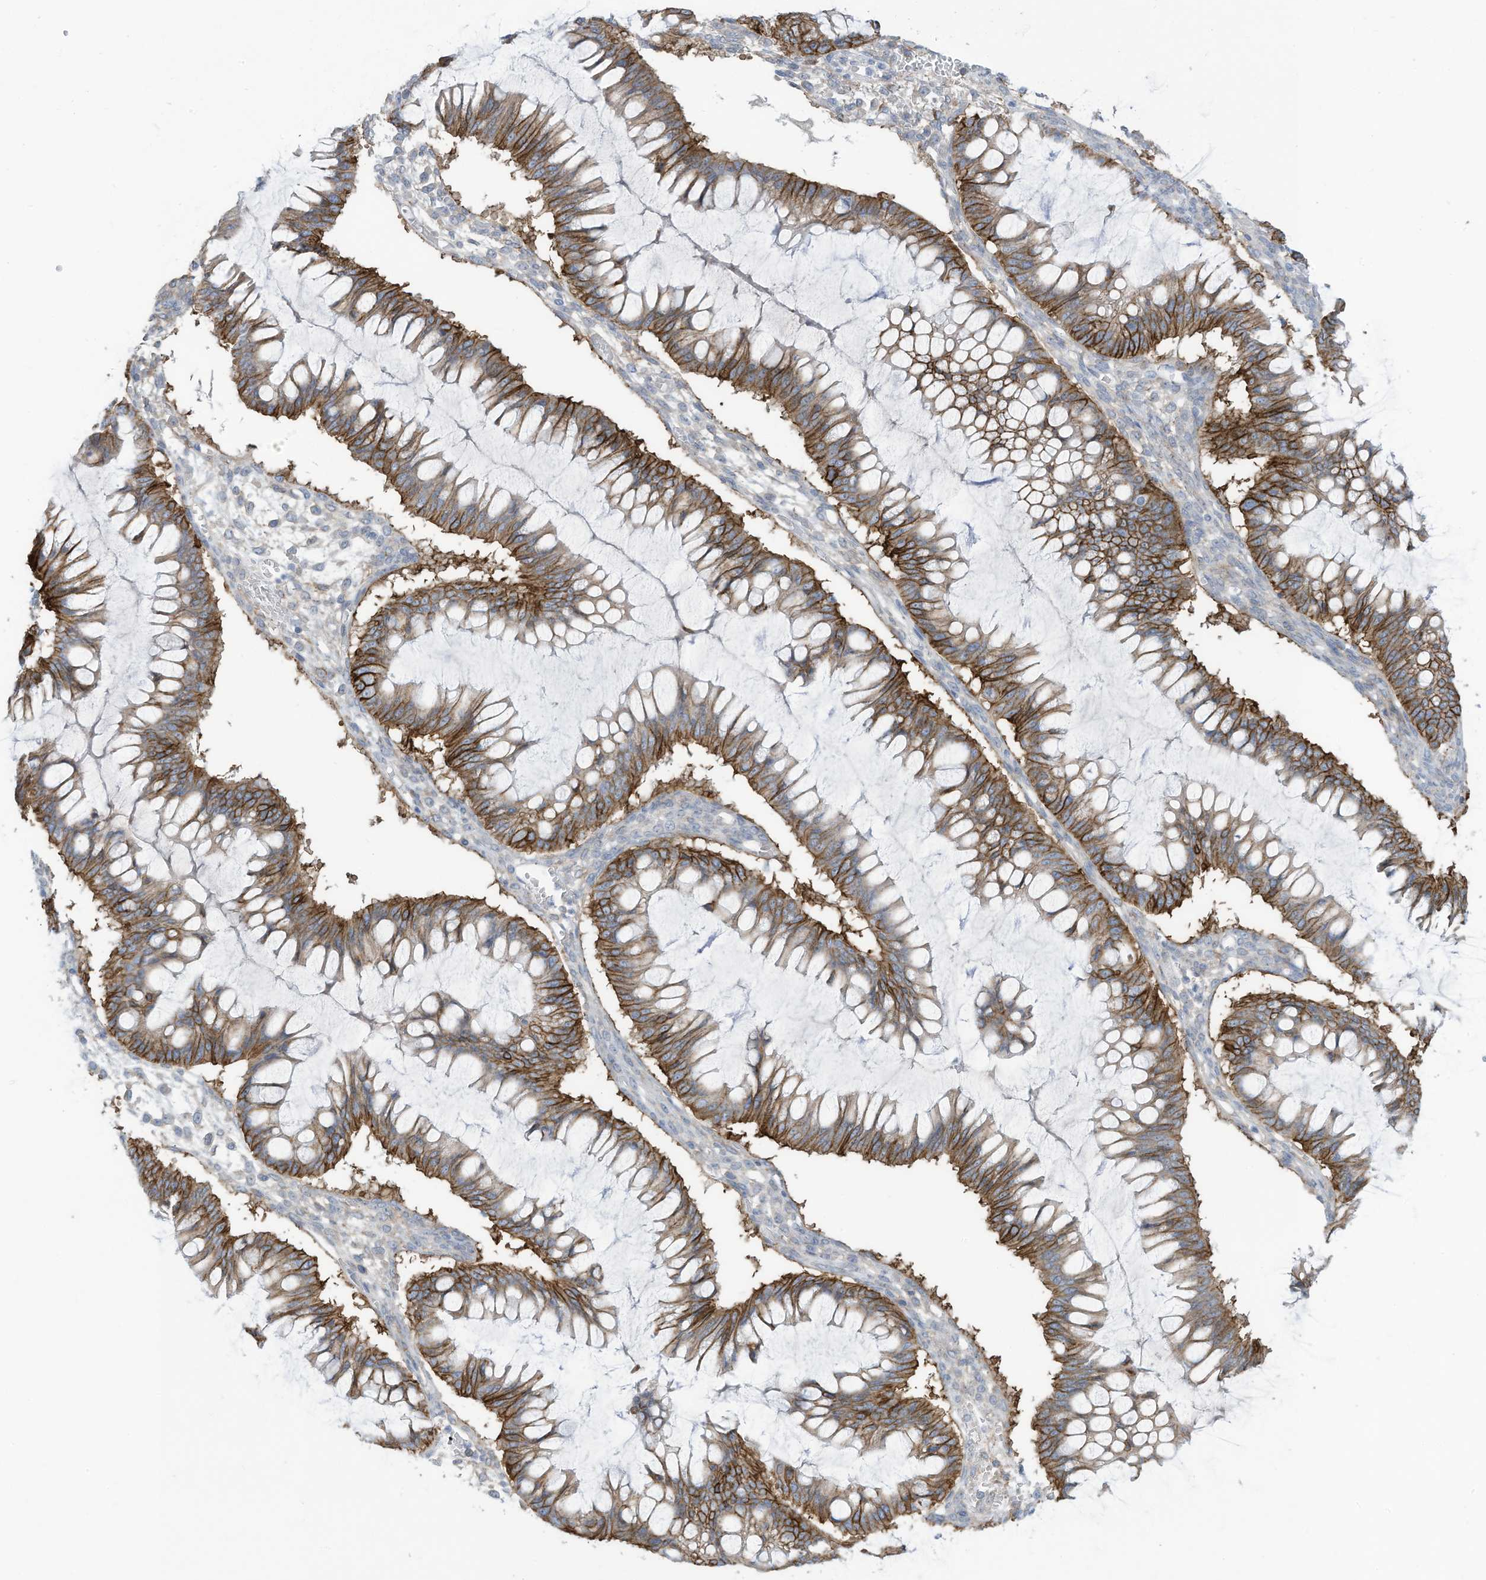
{"staining": {"intensity": "moderate", "quantity": ">75%", "location": "cytoplasmic/membranous"}, "tissue": "ovarian cancer", "cell_type": "Tumor cells", "image_type": "cancer", "snomed": [{"axis": "morphology", "description": "Cystadenocarcinoma, mucinous, NOS"}, {"axis": "topography", "description": "Ovary"}], "caption": "Human mucinous cystadenocarcinoma (ovarian) stained for a protein (brown) demonstrates moderate cytoplasmic/membranous positive positivity in about >75% of tumor cells.", "gene": "SLC1A5", "patient": {"sex": "female", "age": 73}}